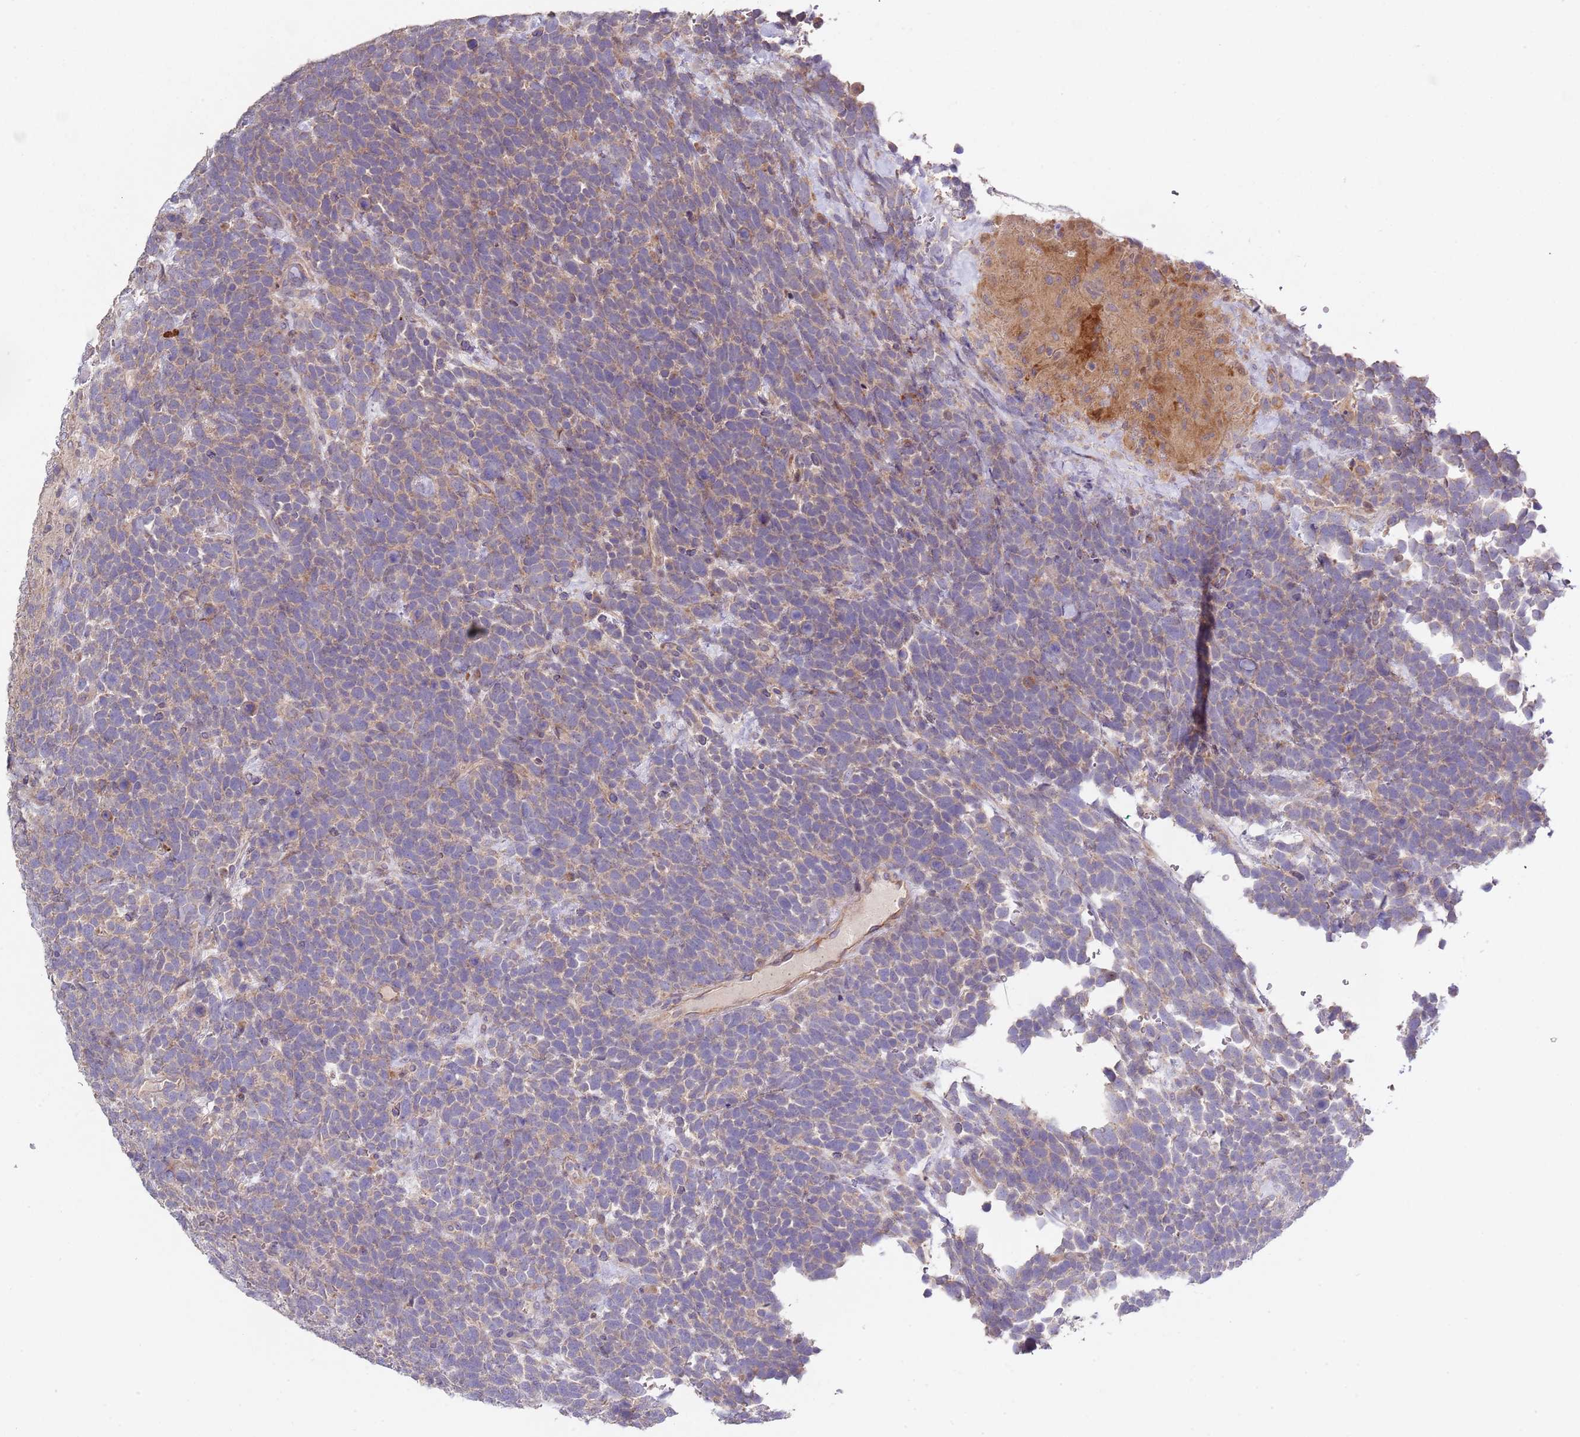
{"staining": {"intensity": "weak", "quantity": "25%-75%", "location": "cytoplasmic/membranous"}, "tissue": "urothelial cancer", "cell_type": "Tumor cells", "image_type": "cancer", "snomed": [{"axis": "morphology", "description": "Urothelial carcinoma, High grade"}, {"axis": "topography", "description": "Urinary bladder"}], "caption": "Immunohistochemistry (IHC) of urothelial cancer reveals low levels of weak cytoplasmic/membranous expression in about 25%-75% of tumor cells.", "gene": "ABCC10", "patient": {"sex": "female", "age": 82}}